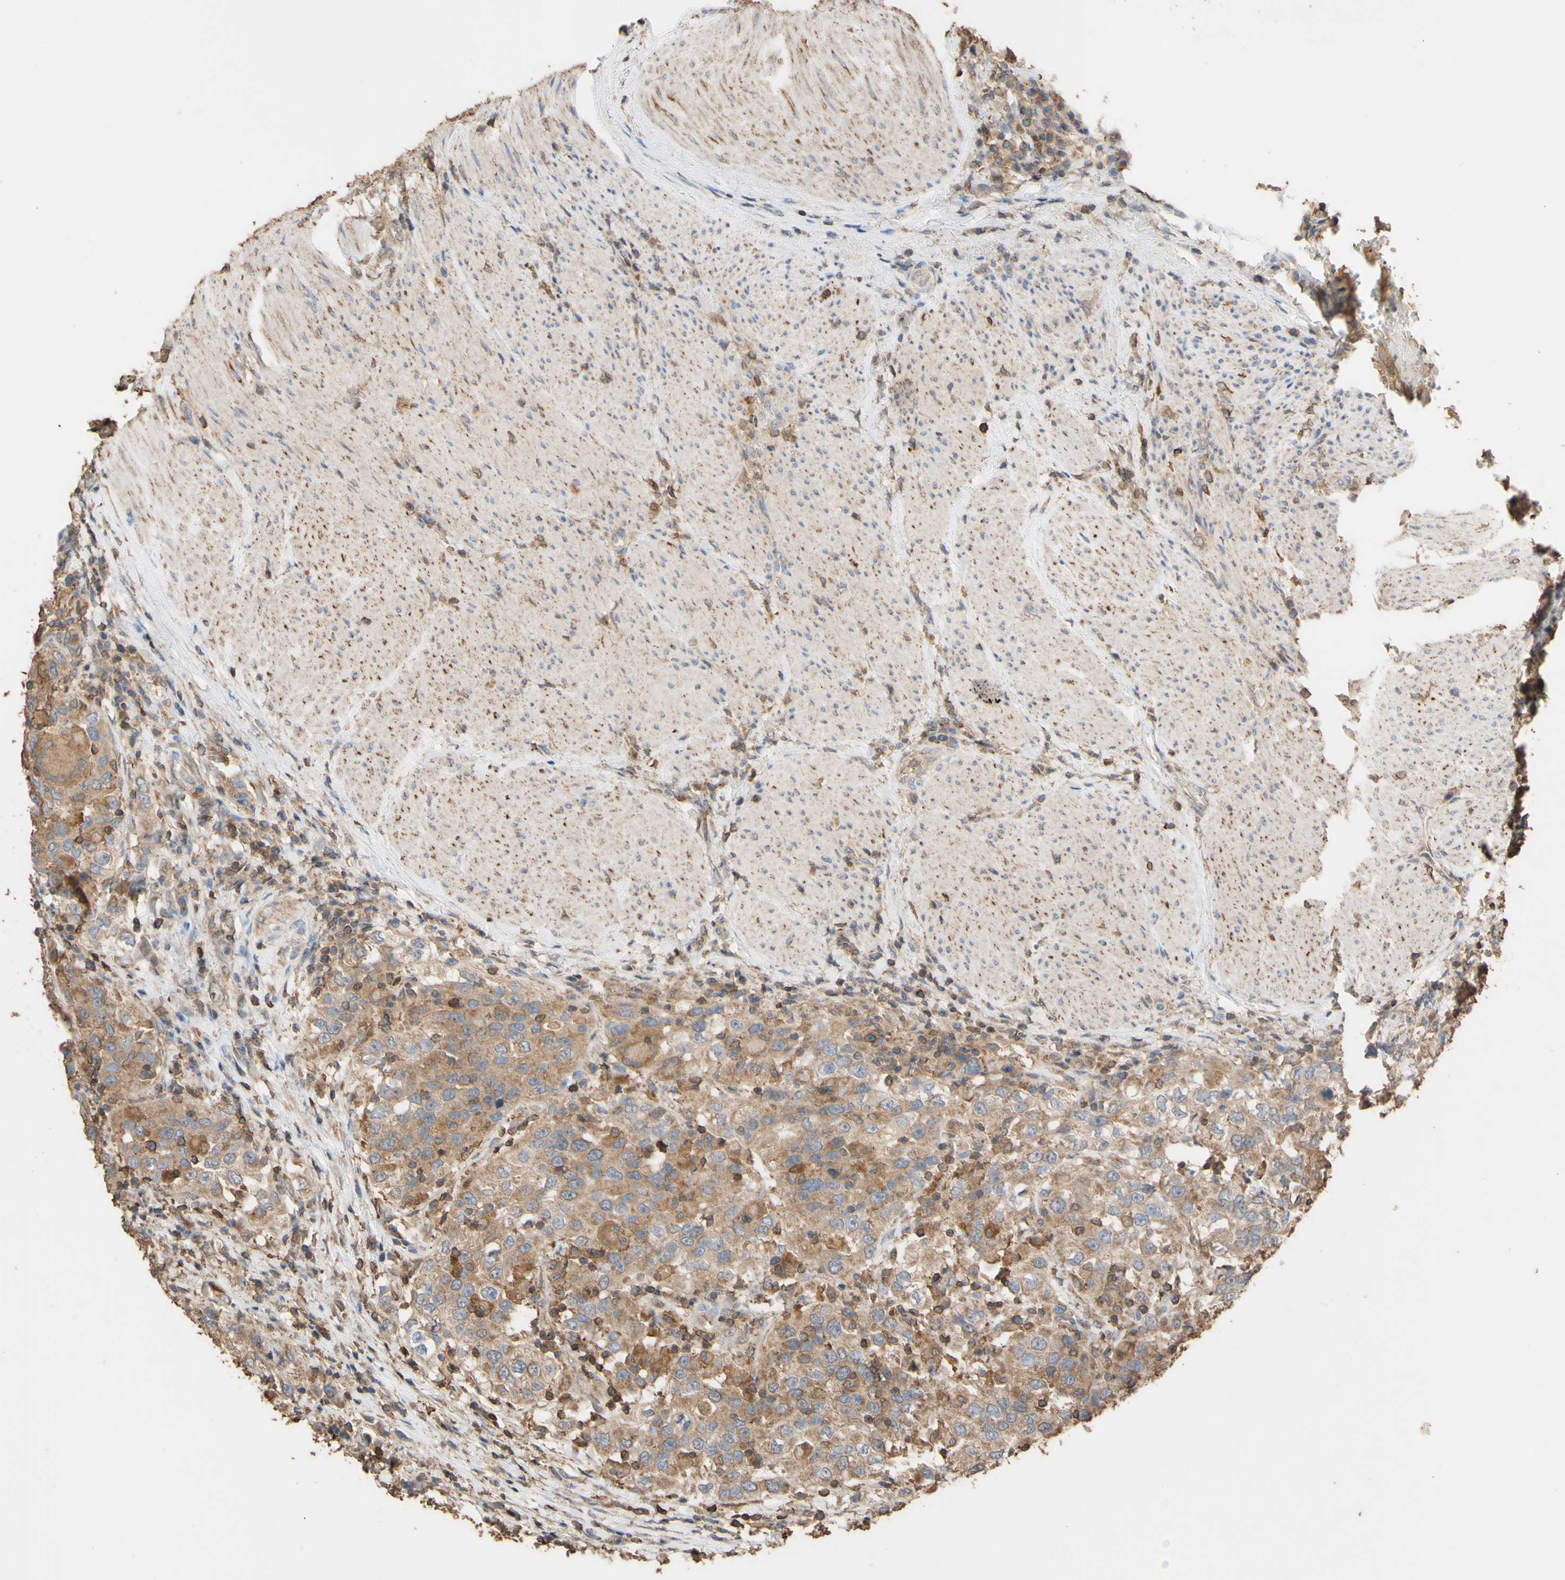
{"staining": {"intensity": "moderate", "quantity": ">75%", "location": "cytoplasmic/membranous"}, "tissue": "urothelial cancer", "cell_type": "Tumor cells", "image_type": "cancer", "snomed": [{"axis": "morphology", "description": "Urothelial carcinoma, High grade"}, {"axis": "topography", "description": "Urinary bladder"}], "caption": "Moderate cytoplasmic/membranous expression for a protein is appreciated in approximately >75% of tumor cells of urothelial cancer using immunohistochemistry (IHC).", "gene": "ALDH9A1", "patient": {"sex": "female", "age": 80}}